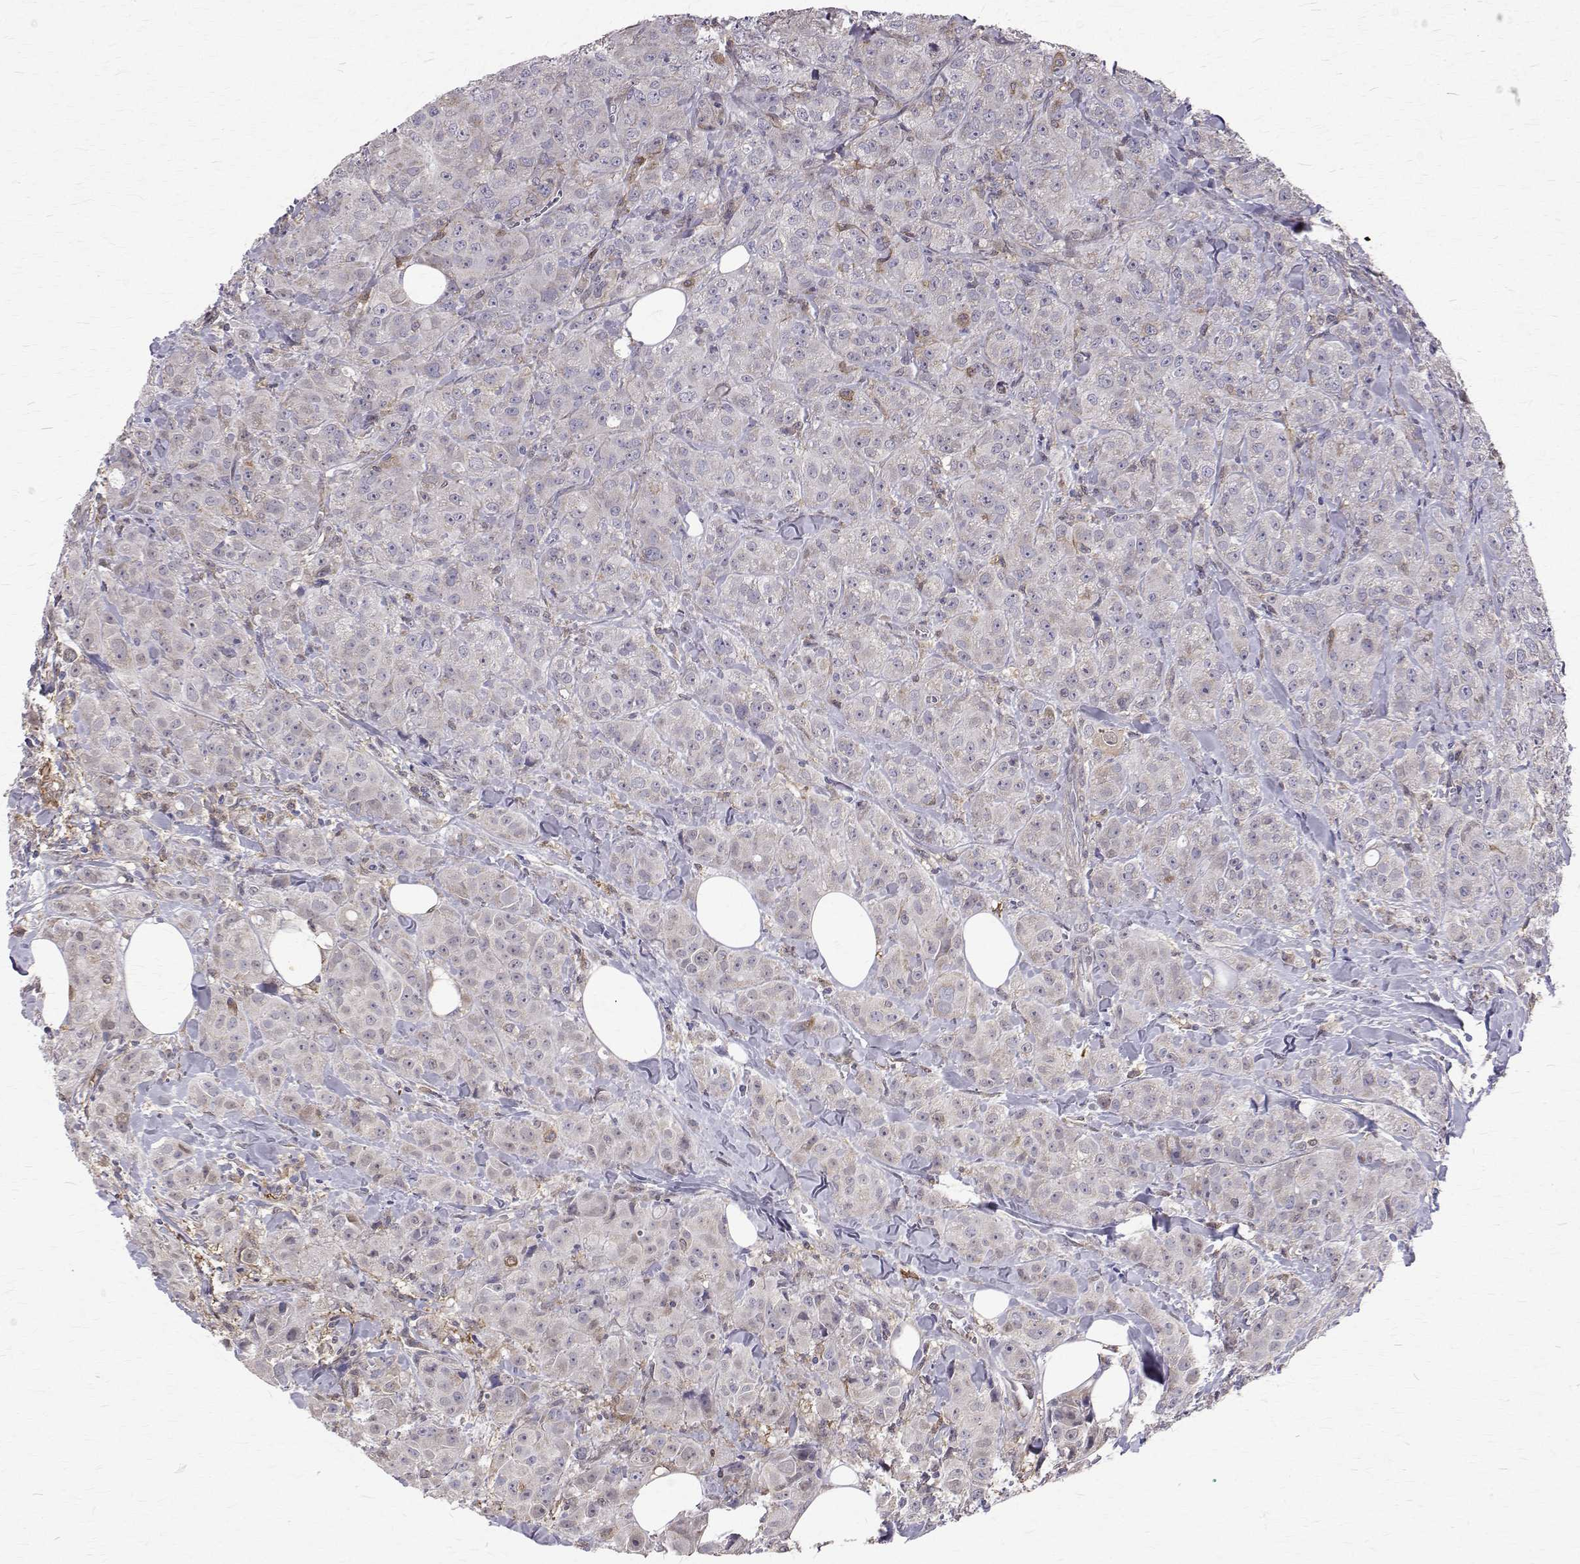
{"staining": {"intensity": "negative", "quantity": "none", "location": "none"}, "tissue": "breast cancer", "cell_type": "Tumor cells", "image_type": "cancer", "snomed": [{"axis": "morphology", "description": "Duct carcinoma"}, {"axis": "topography", "description": "Breast"}], "caption": "Immunohistochemical staining of invasive ductal carcinoma (breast) demonstrates no significant expression in tumor cells.", "gene": "CCDC89", "patient": {"sex": "female", "age": 43}}